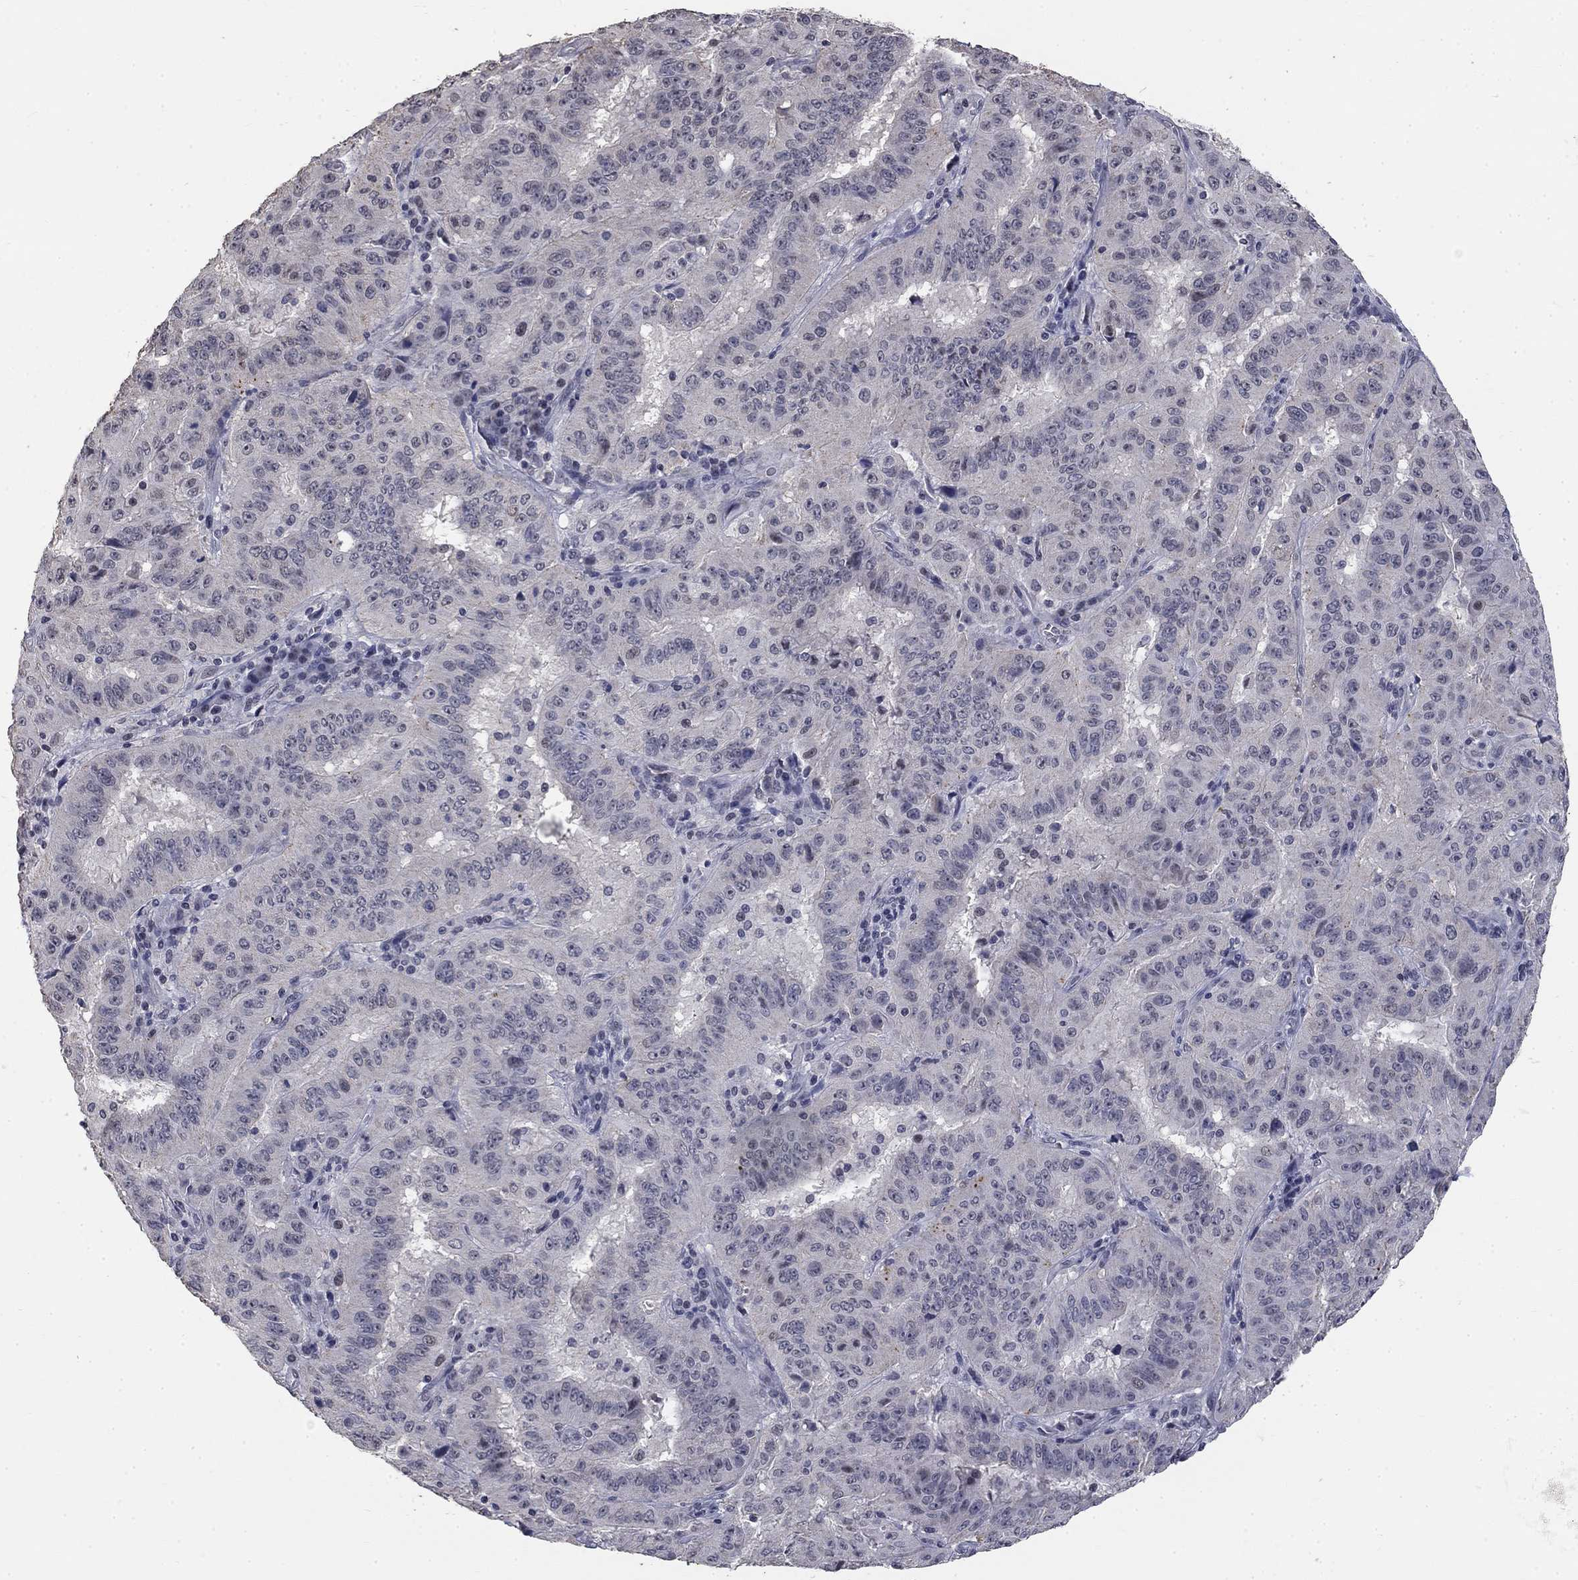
{"staining": {"intensity": "negative", "quantity": "none", "location": "none"}, "tissue": "pancreatic cancer", "cell_type": "Tumor cells", "image_type": "cancer", "snomed": [{"axis": "morphology", "description": "Adenocarcinoma, NOS"}, {"axis": "topography", "description": "Pancreas"}], "caption": "Tumor cells show no significant protein expression in pancreatic cancer.", "gene": "SPATA33", "patient": {"sex": "male", "age": 63}}